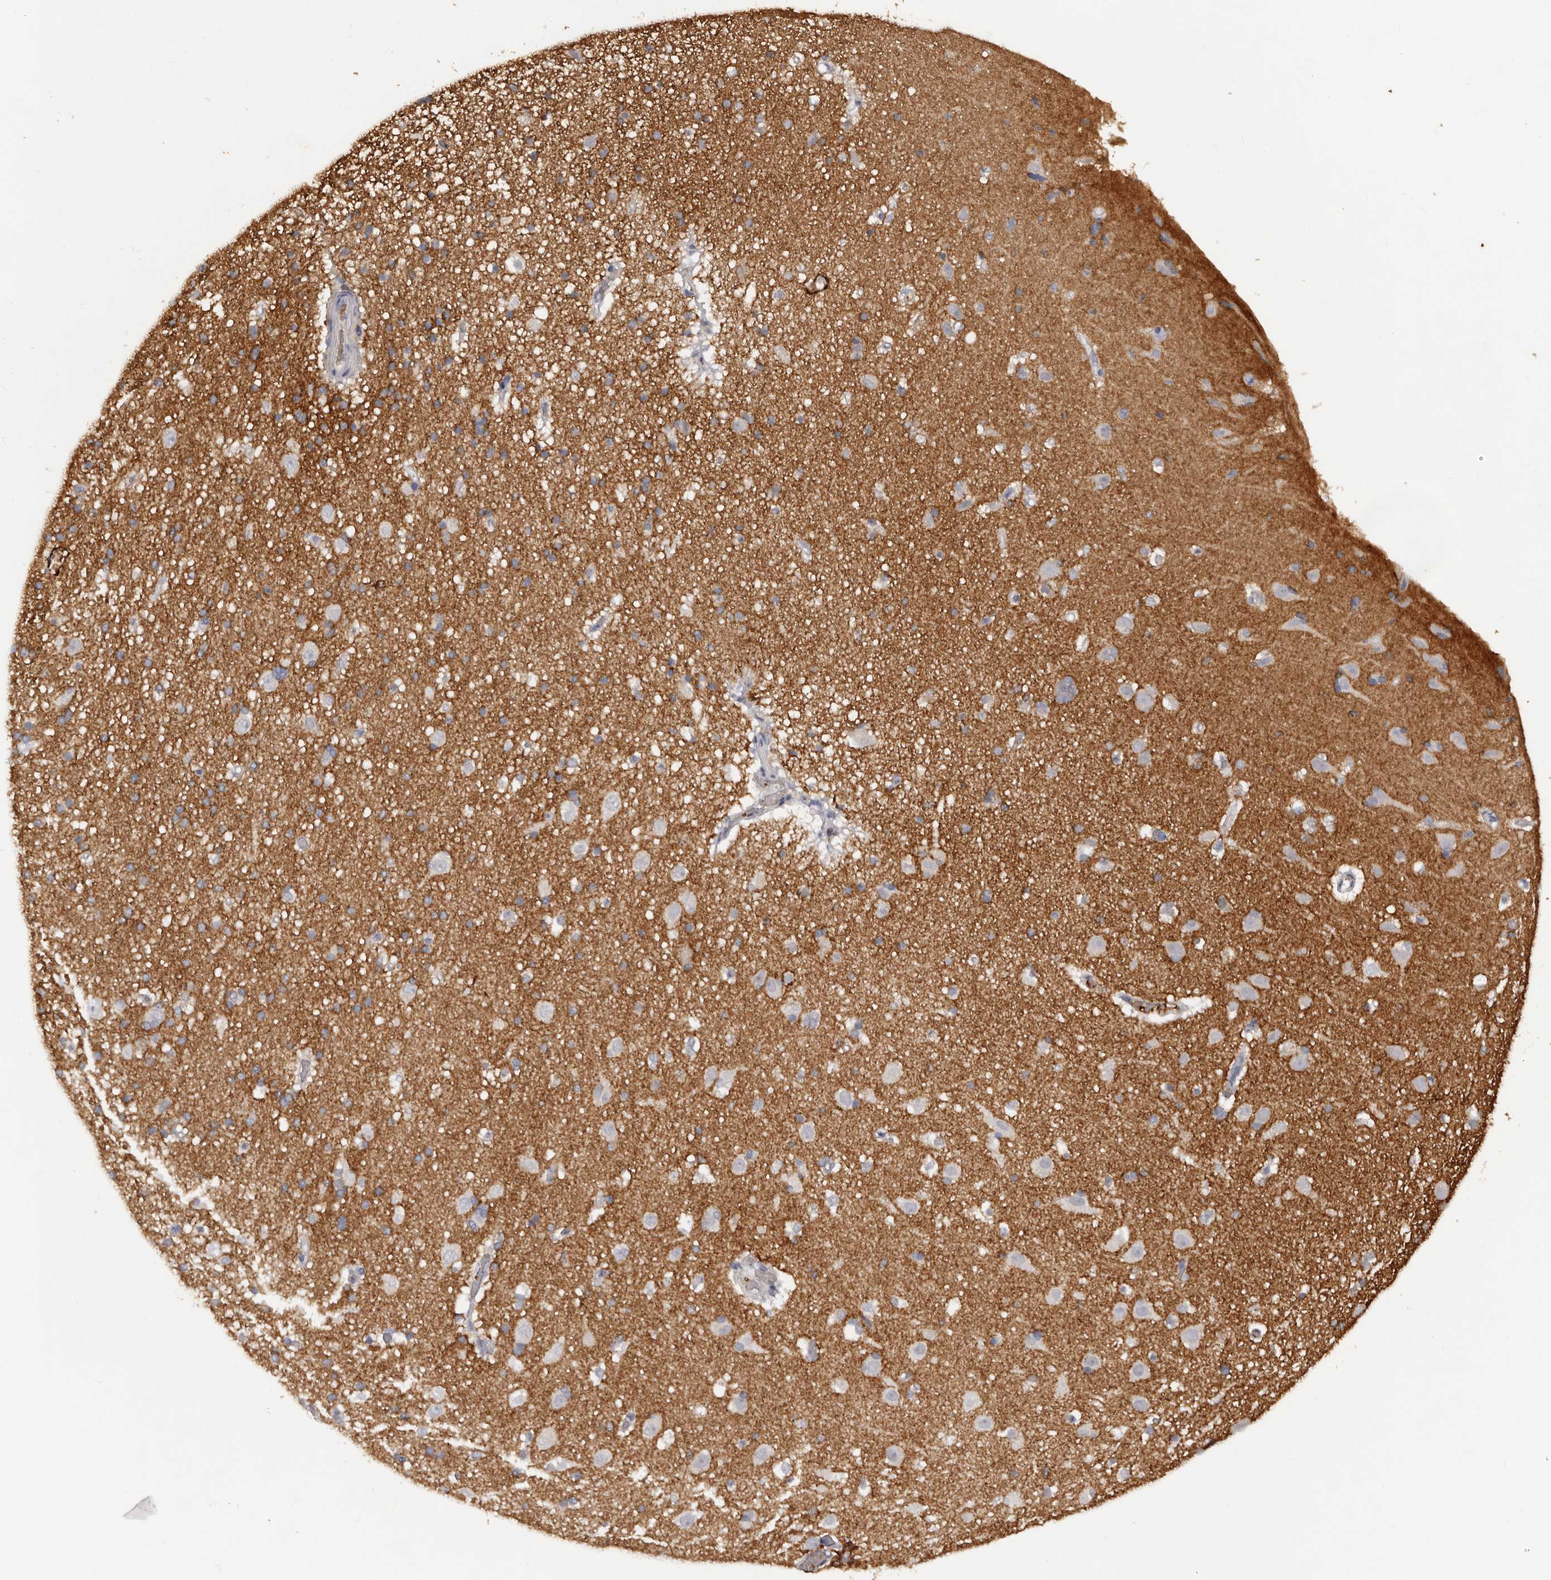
{"staining": {"intensity": "negative", "quantity": "none", "location": "none"}, "tissue": "cerebral cortex", "cell_type": "Endothelial cells", "image_type": "normal", "snomed": [{"axis": "morphology", "description": "Normal tissue, NOS"}, {"axis": "topography", "description": "Cerebral cortex"}], "caption": "IHC of normal human cerebral cortex exhibits no positivity in endothelial cells.", "gene": "TNR", "patient": {"sex": "male", "age": 34}}